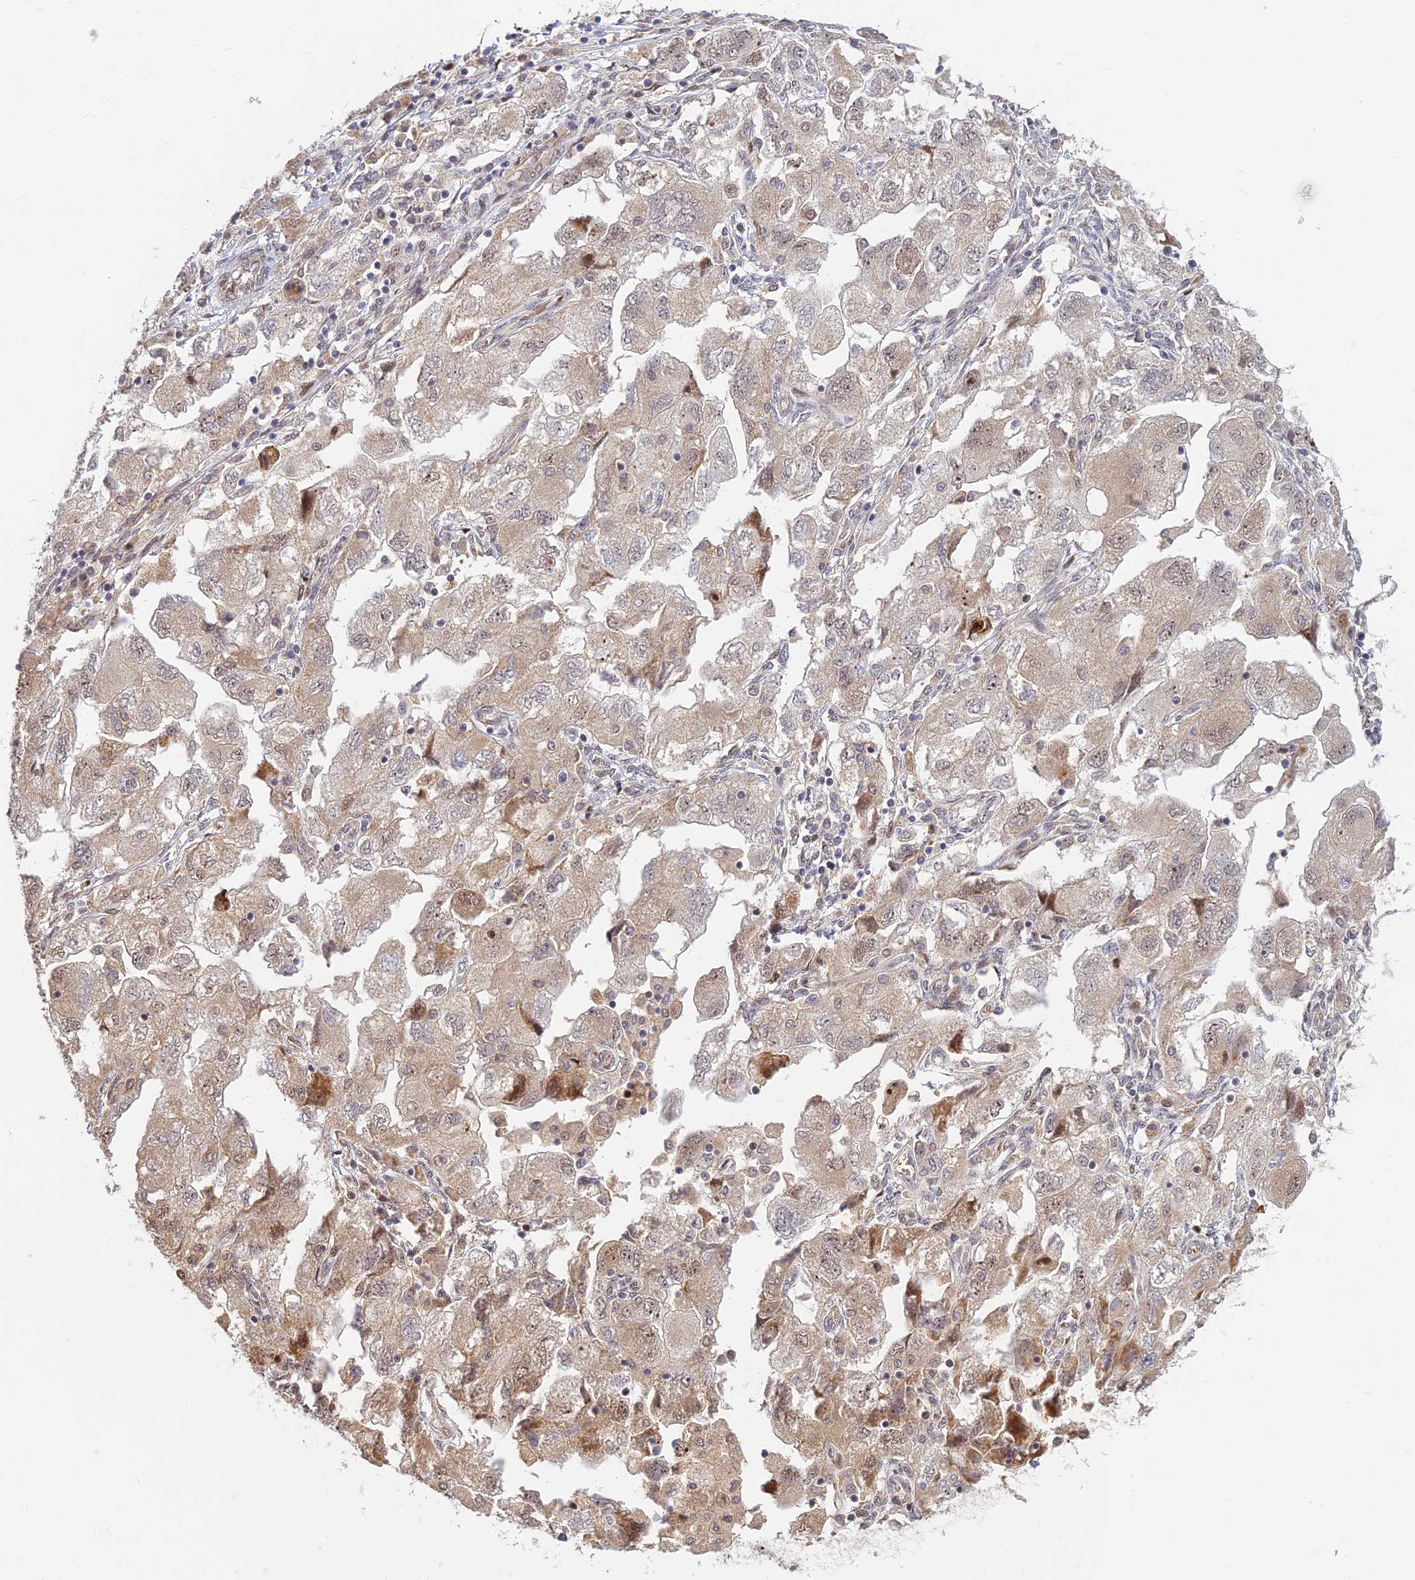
{"staining": {"intensity": "moderate", "quantity": ">75%", "location": "cytoplasmic/membranous,nuclear"}, "tissue": "ovarian cancer", "cell_type": "Tumor cells", "image_type": "cancer", "snomed": [{"axis": "morphology", "description": "Carcinoma, NOS"}, {"axis": "morphology", "description": "Cystadenocarcinoma, serous, NOS"}, {"axis": "topography", "description": "Ovary"}], "caption": "Approximately >75% of tumor cells in ovarian cancer (serous cystadenocarcinoma) reveal moderate cytoplasmic/membranous and nuclear protein expression as visualized by brown immunohistochemical staining.", "gene": "UFSP2", "patient": {"sex": "female", "age": 69}}